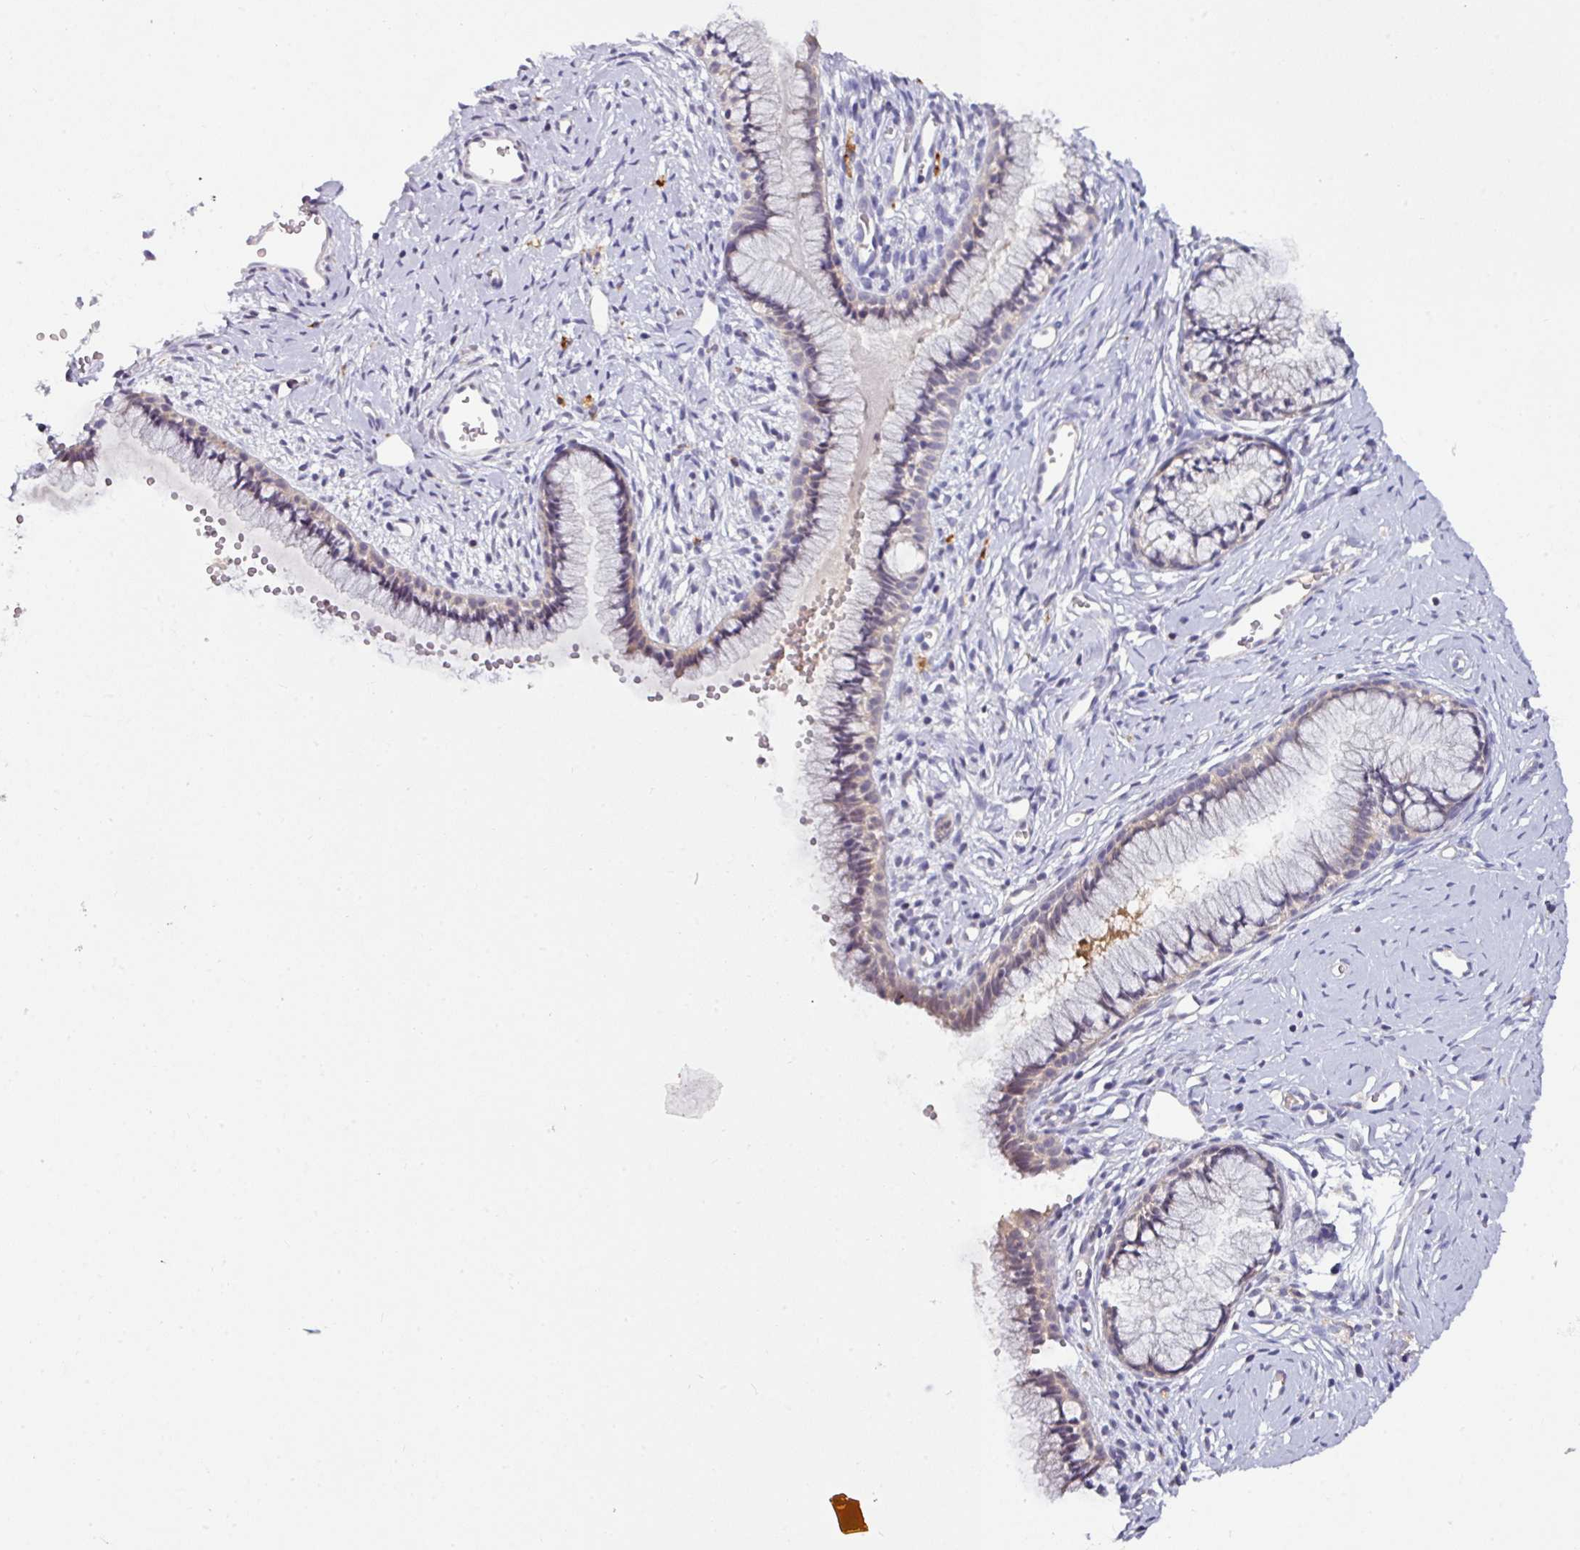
{"staining": {"intensity": "weak", "quantity": "25%-75%", "location": "cytoplasmic/membranous"}, "tissue": "cervix", "cell_type": "Glandular cells", "image_type": "normal", "snomed": [{"axis": "morphology", "description": "Normal tissue, NOS"}, {"axis": "topography", "description": "Cervix"}], "caption": "The immunohistochemical stain shows weak cytoplasmic/membranous positivity in glandular cells of benign cervix. (brown staining indicates protein expression, while blue staining denotes nuclei).", "gene": "AEBP2", "patient": {"sex": "female", "age": 40}}